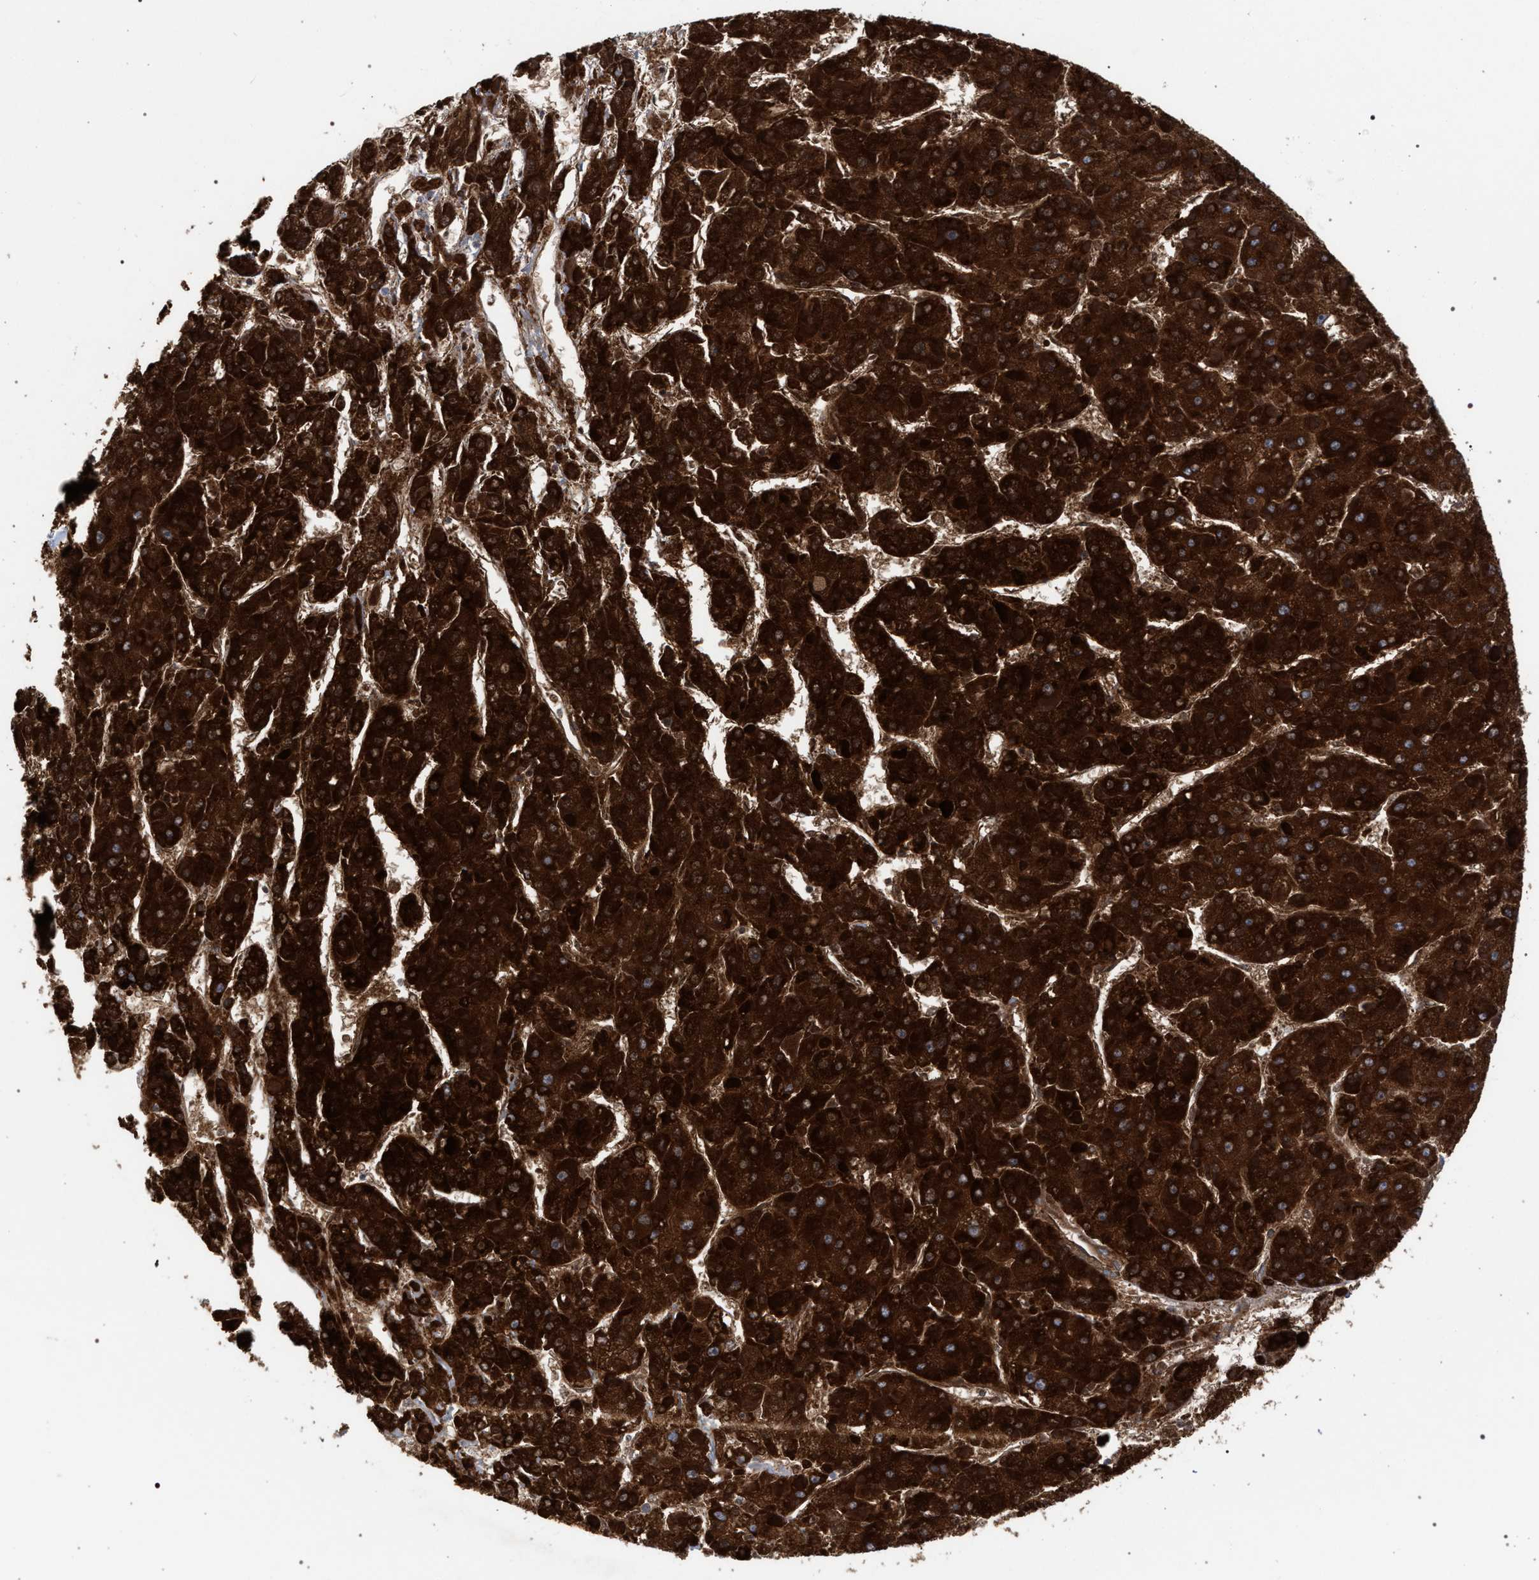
{"staining": {"intensity": "strong", "quantity": ">75%", "location": "cytoplasmic/membranous"}, "tissue": "liver cancer", "cell_type": "Tumor cells", "image_type": "cancer", "snomed": [{"axis": "morphology", "description": "Carcinoma, Hepatocellular, NOS"}, {"axis": "topography", "description": "Liver"}], "caption": "About >75% of tumor cells in human liver cancer show strong cytoplasmic/membranous protein expression as visualized by brown immunohistochemical staining.", "gene": "ECI2", "patient": {"sex": "female", "age": 73}}